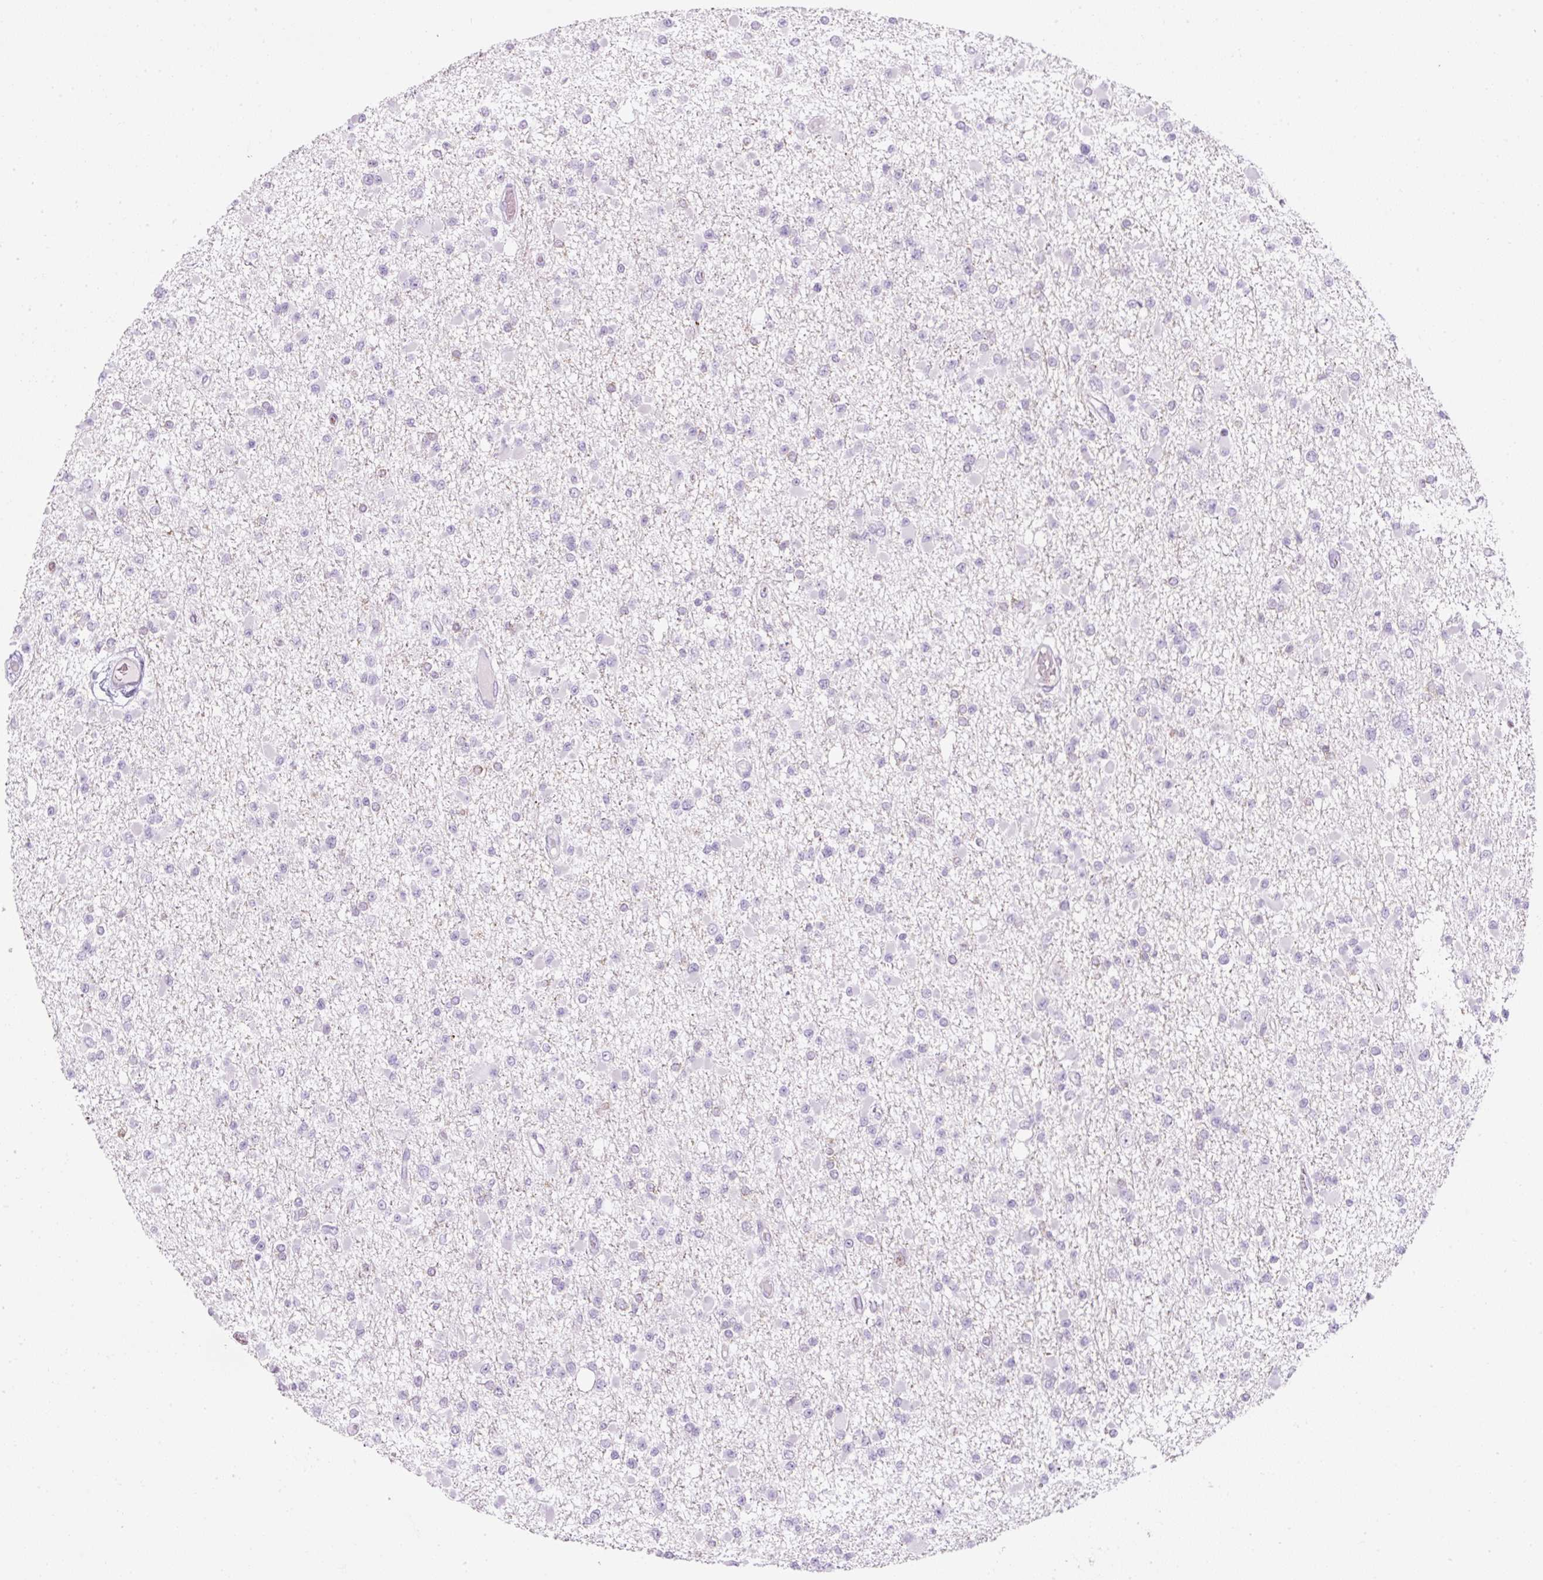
{"staining": {"intensity": "negative", "quantity": "none", "location": "none"}, "tissue": "glioma", "cell_type": "Tumor cells", "image_type": "cancer", "snomed": [{"axis": "morphology", "description": "Glioma, malignant, Low grade"}, {"axis": "topography", "description": "Brain"}], "caption": "A high-resolution histopathology image shows IHC staining of malignant glioma (low-grade), which demonstrates no significant positivity in tumor cells.", "gene": "PF4V1", "patient": {"sex": "female", "age": 22}}